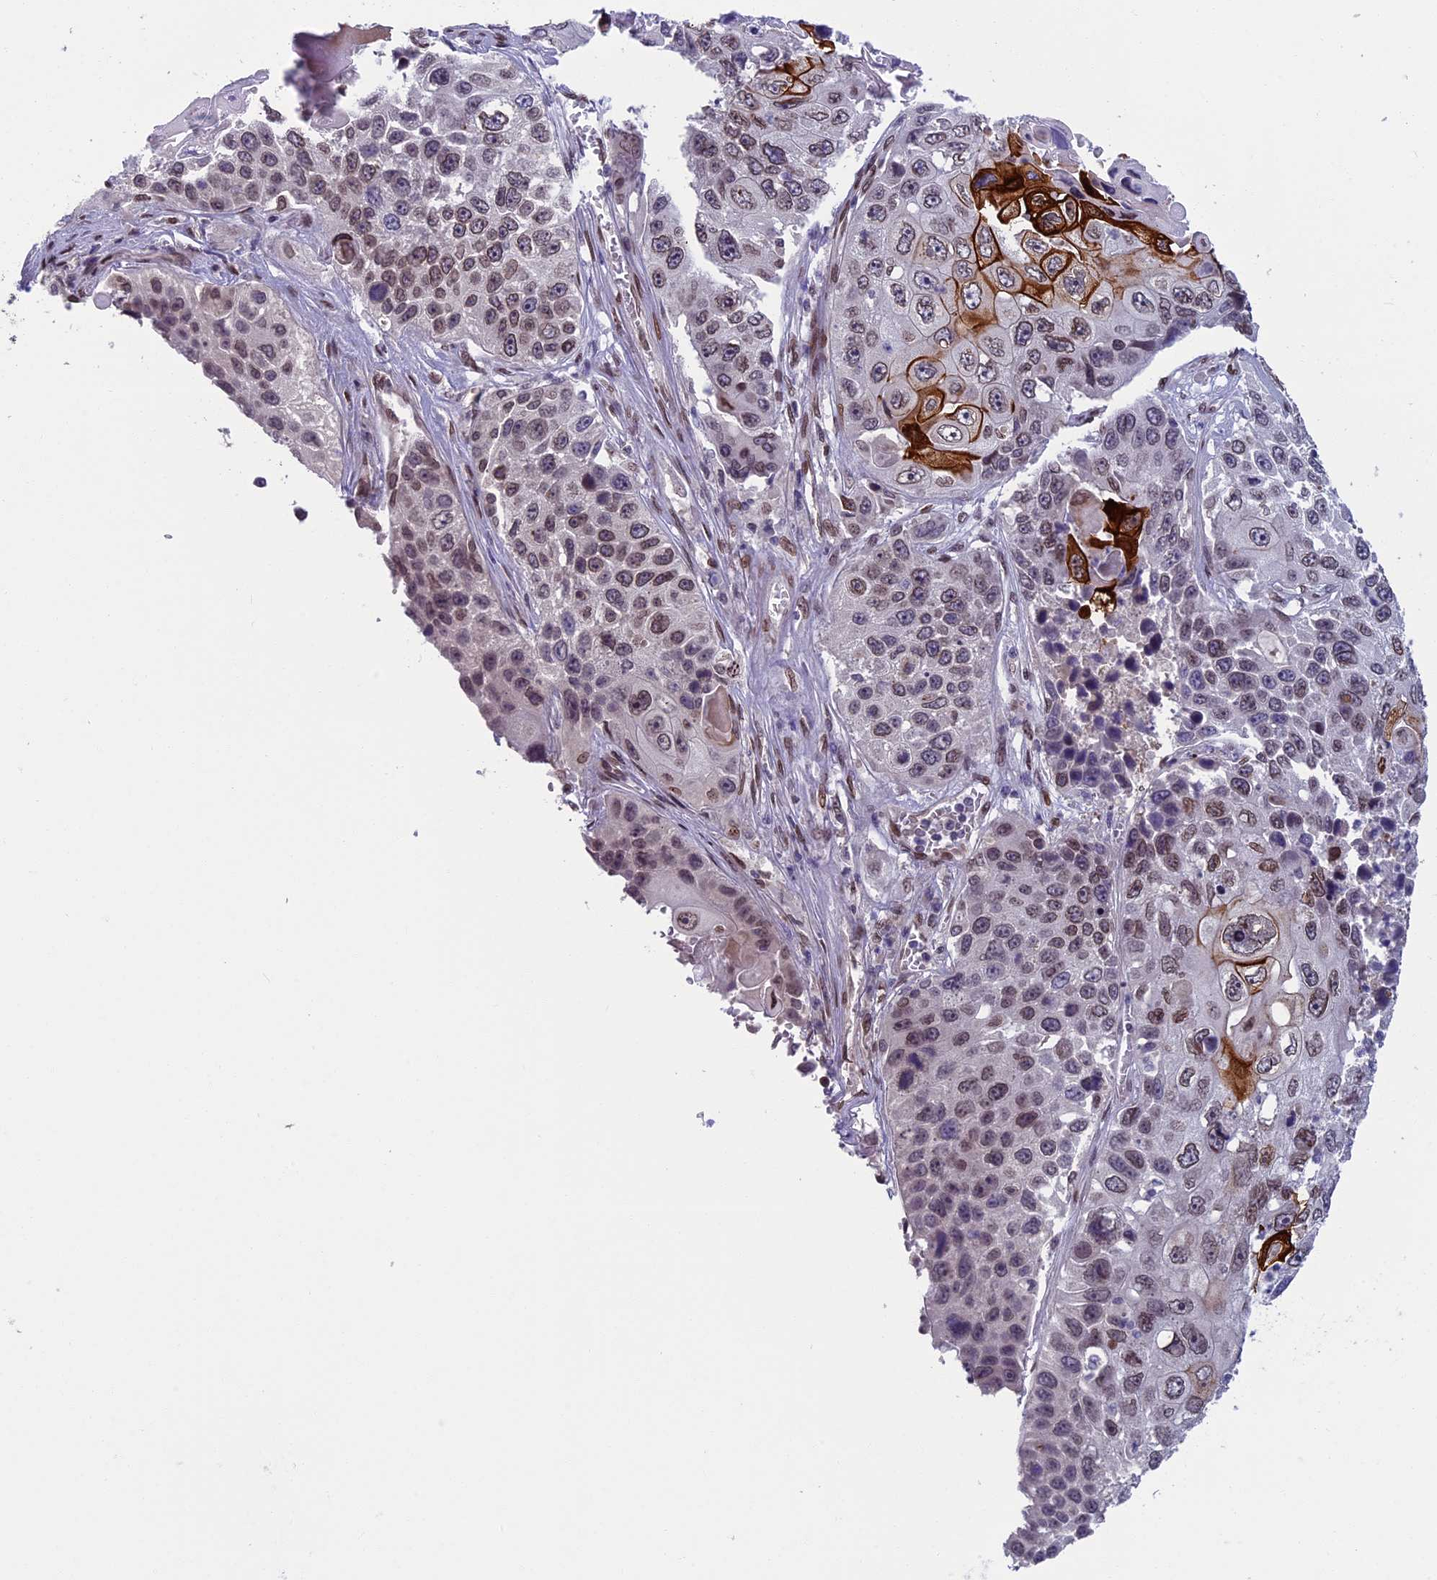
{"staining": {"intensity": "strong", "quantity": "<25%", "location": "cytoplasmic/membranous,nuclear"}, "tissue": "lung cancer", "cell_type": "Tumor cells", "image_type": "cancer", "snomed": [{"axis": "morphology", "description": "Squamous cell carcinoma, NOS"}, {"axis": "topography", "description": "Lung"}], "caption": "This photomicrograph reveals immunohistochemistry staining of human lung cancer (squamous cell carcinoma), with medium strong cytoplasmic/membranous and nuclear positivity in approximately <25% of tumor cells.", "gene": "GPSM1", "patient": {"sex": "male", "age": 61}}